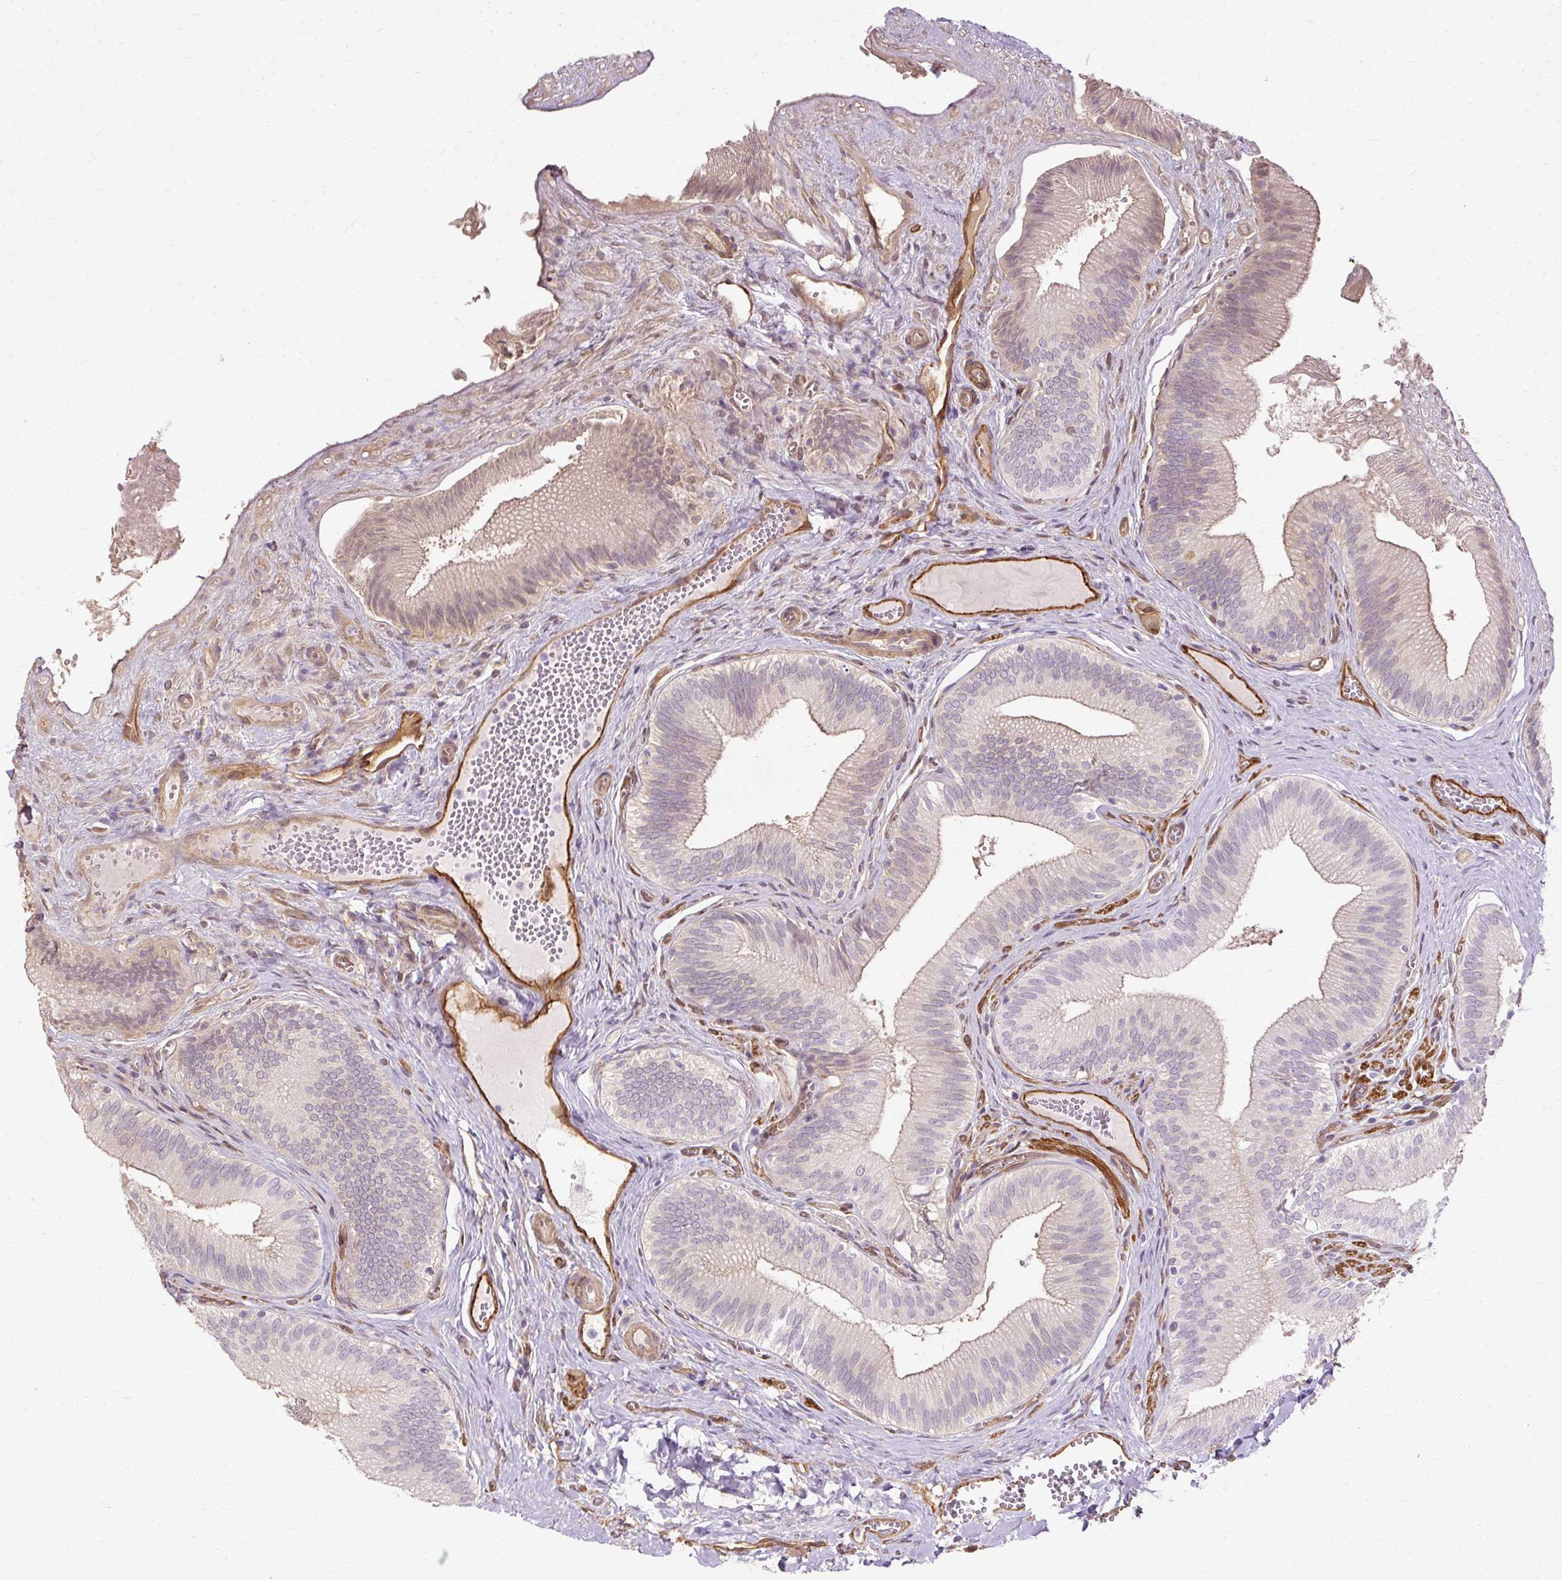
{"staining": {"intensity": "moderate", "quantity": "<25%", "location": "cytoplasmic/membranous"}, "tissue": "gallbladder", "cell_type": "Glandular cells", "image_type": "normal", "snomed": [{"axis": "morphology", "description": "Normal tissue, NOS"}, {"axis": "topography", "description": "Gallbladder"}], "caption": "Immunohistochemistry (IHC) histopathology image of unremarkable gallbladder stained for a protein (brown), which demonstrates low levels of moderate cytoplasmic/membranous staining in about <25% of glandular cells.", "gene": "CNN3", "patient": {"sex": "male", "age": 17}}